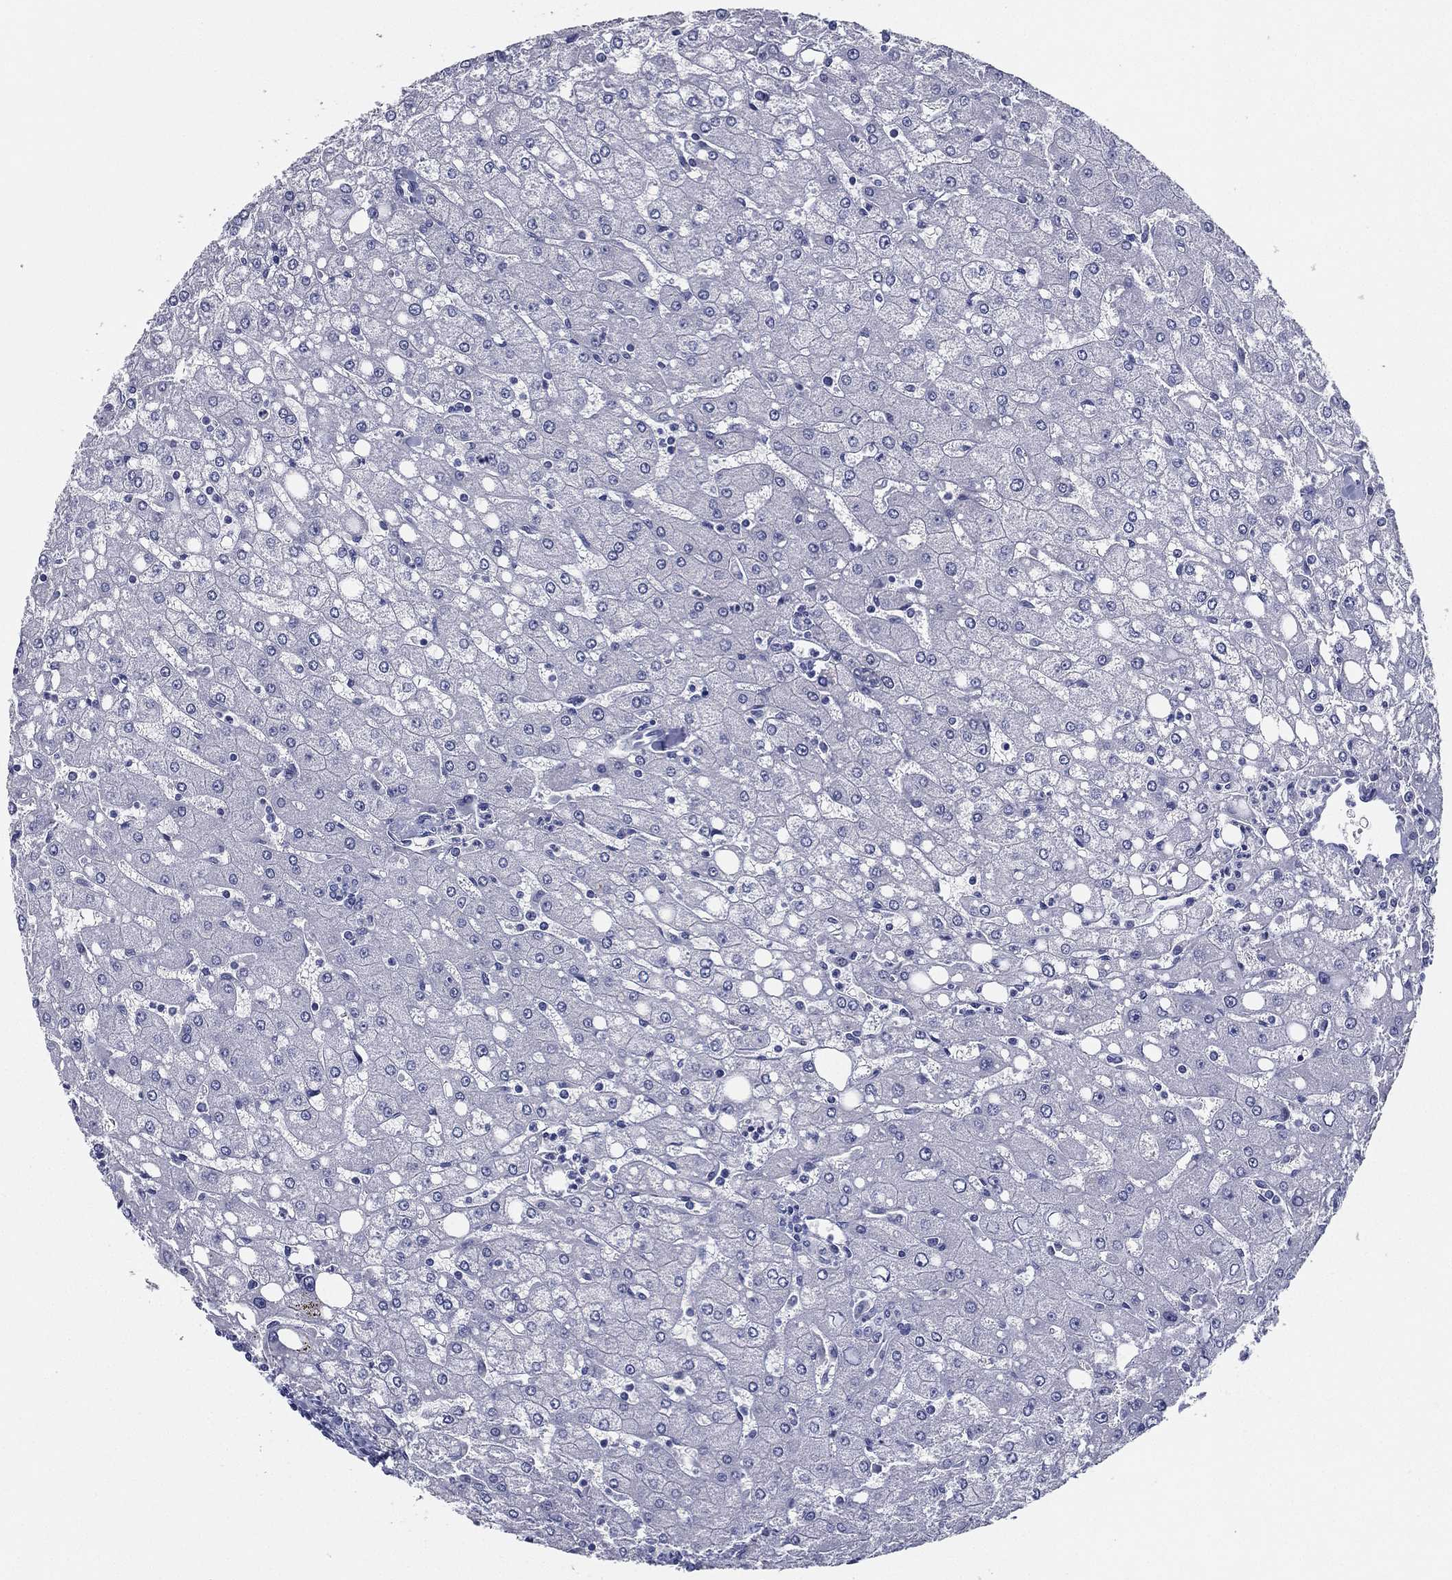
{"staining": {"intensity": "negative", "quantity": "none", "location": "none"}, "tissue": "liver", "cell_type": "Cholangiocytes", "image_type": "normal", "snomed": [{"axis": "morphology", "description": "Normal tissue, NOS"}, {"axis": "topography", "description": "Liver"}], "caption": "Histopathology image shows no protein expression in cholangiocytes of normal liver.", "gene": "TFAP2A", "patient": {"sex": "female", "age": 53}}